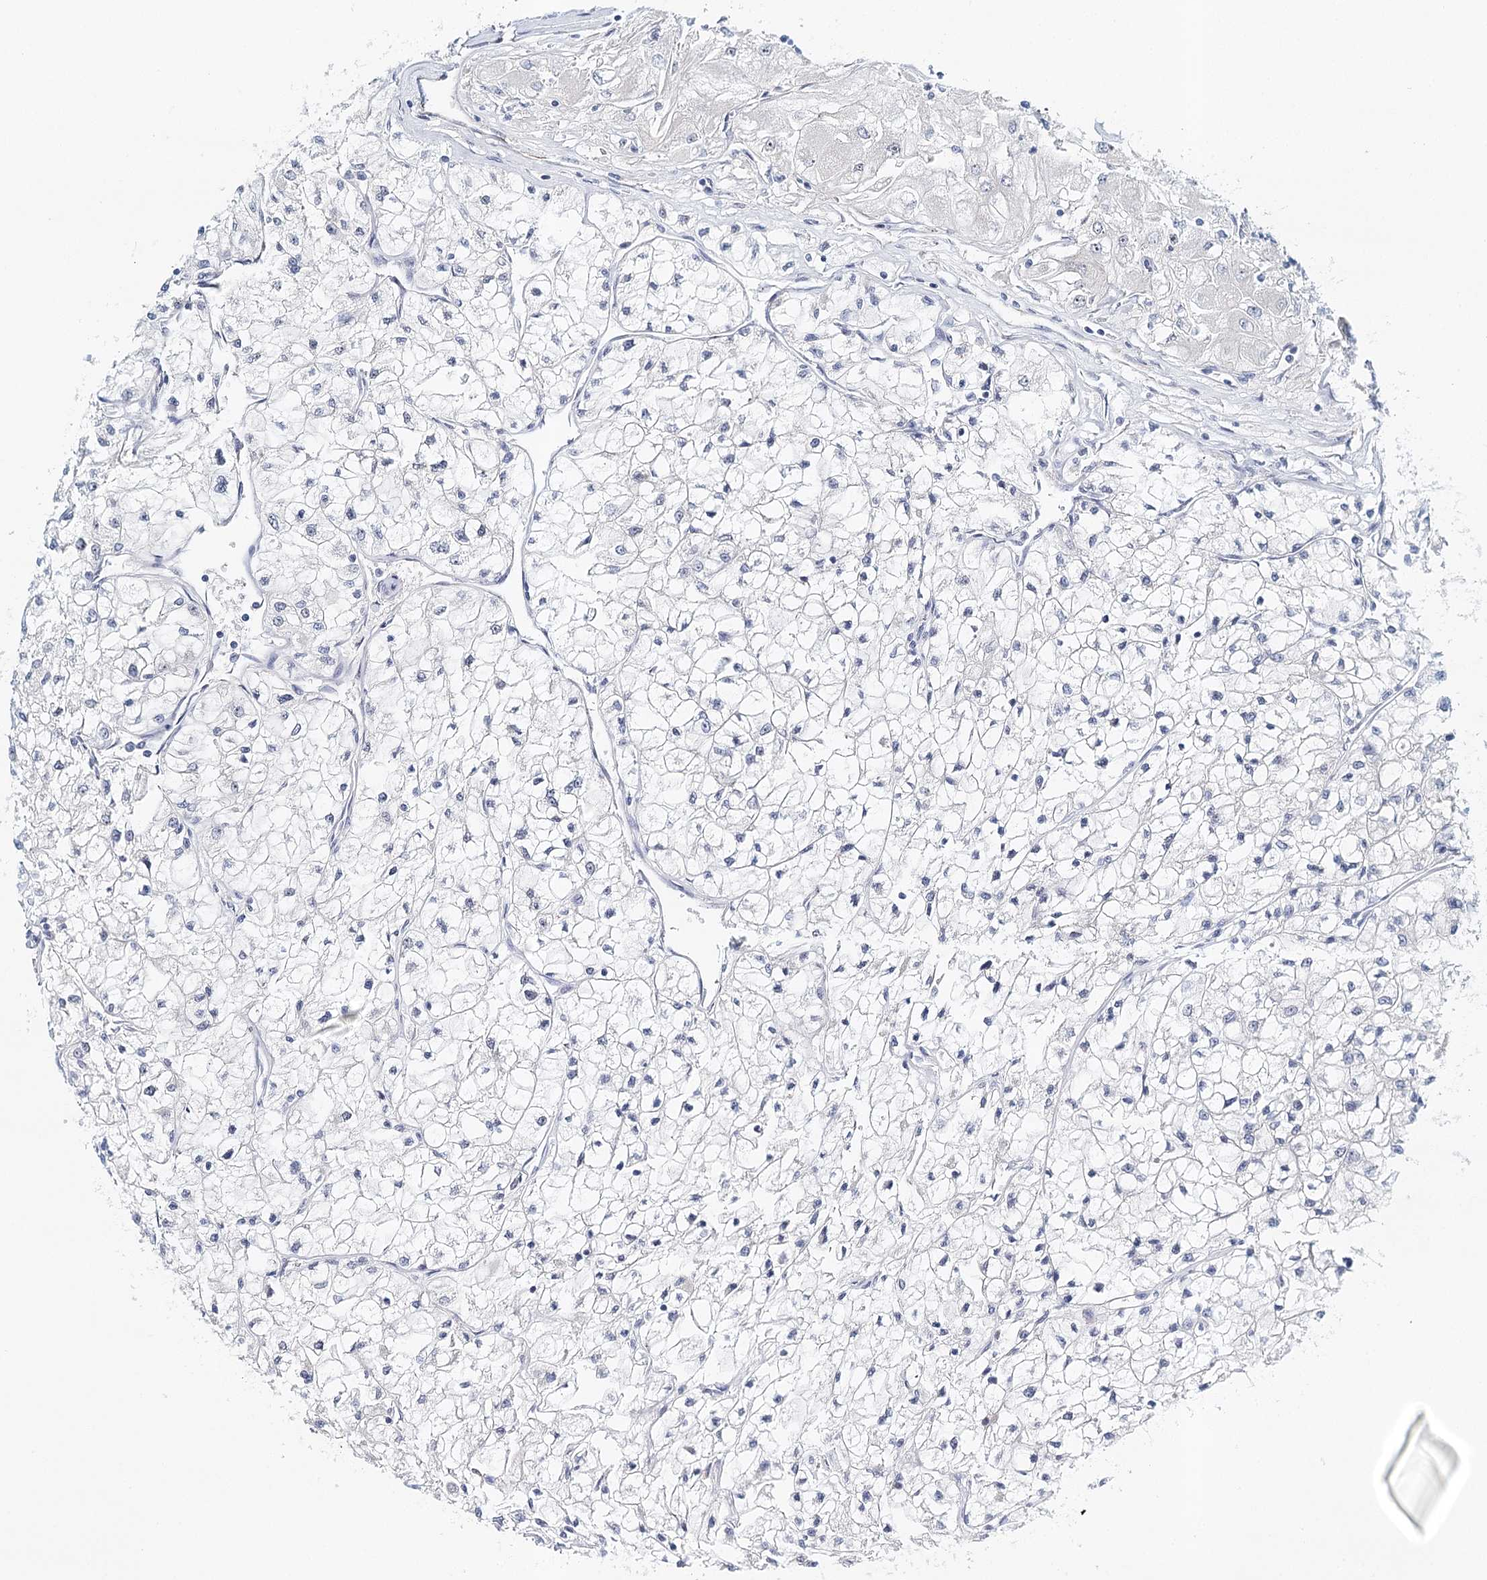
{"staining": {"intensity": "negative", "quantity": "none", "location": "none"}, "tissue": "renal cancer", "cell_type": "Tumor cells", "image_type": "cancer", "snomed": [{"axis": "morphology", "description": "Adenocarcinoma, NOS"}, {"axis": "topography", "description": "Kidney"}], "caption": "Tumor cells are negative for protein expression in human renal cancer.", "gene": "RBM43", "patient": {"sex": "male", "age": 80}}